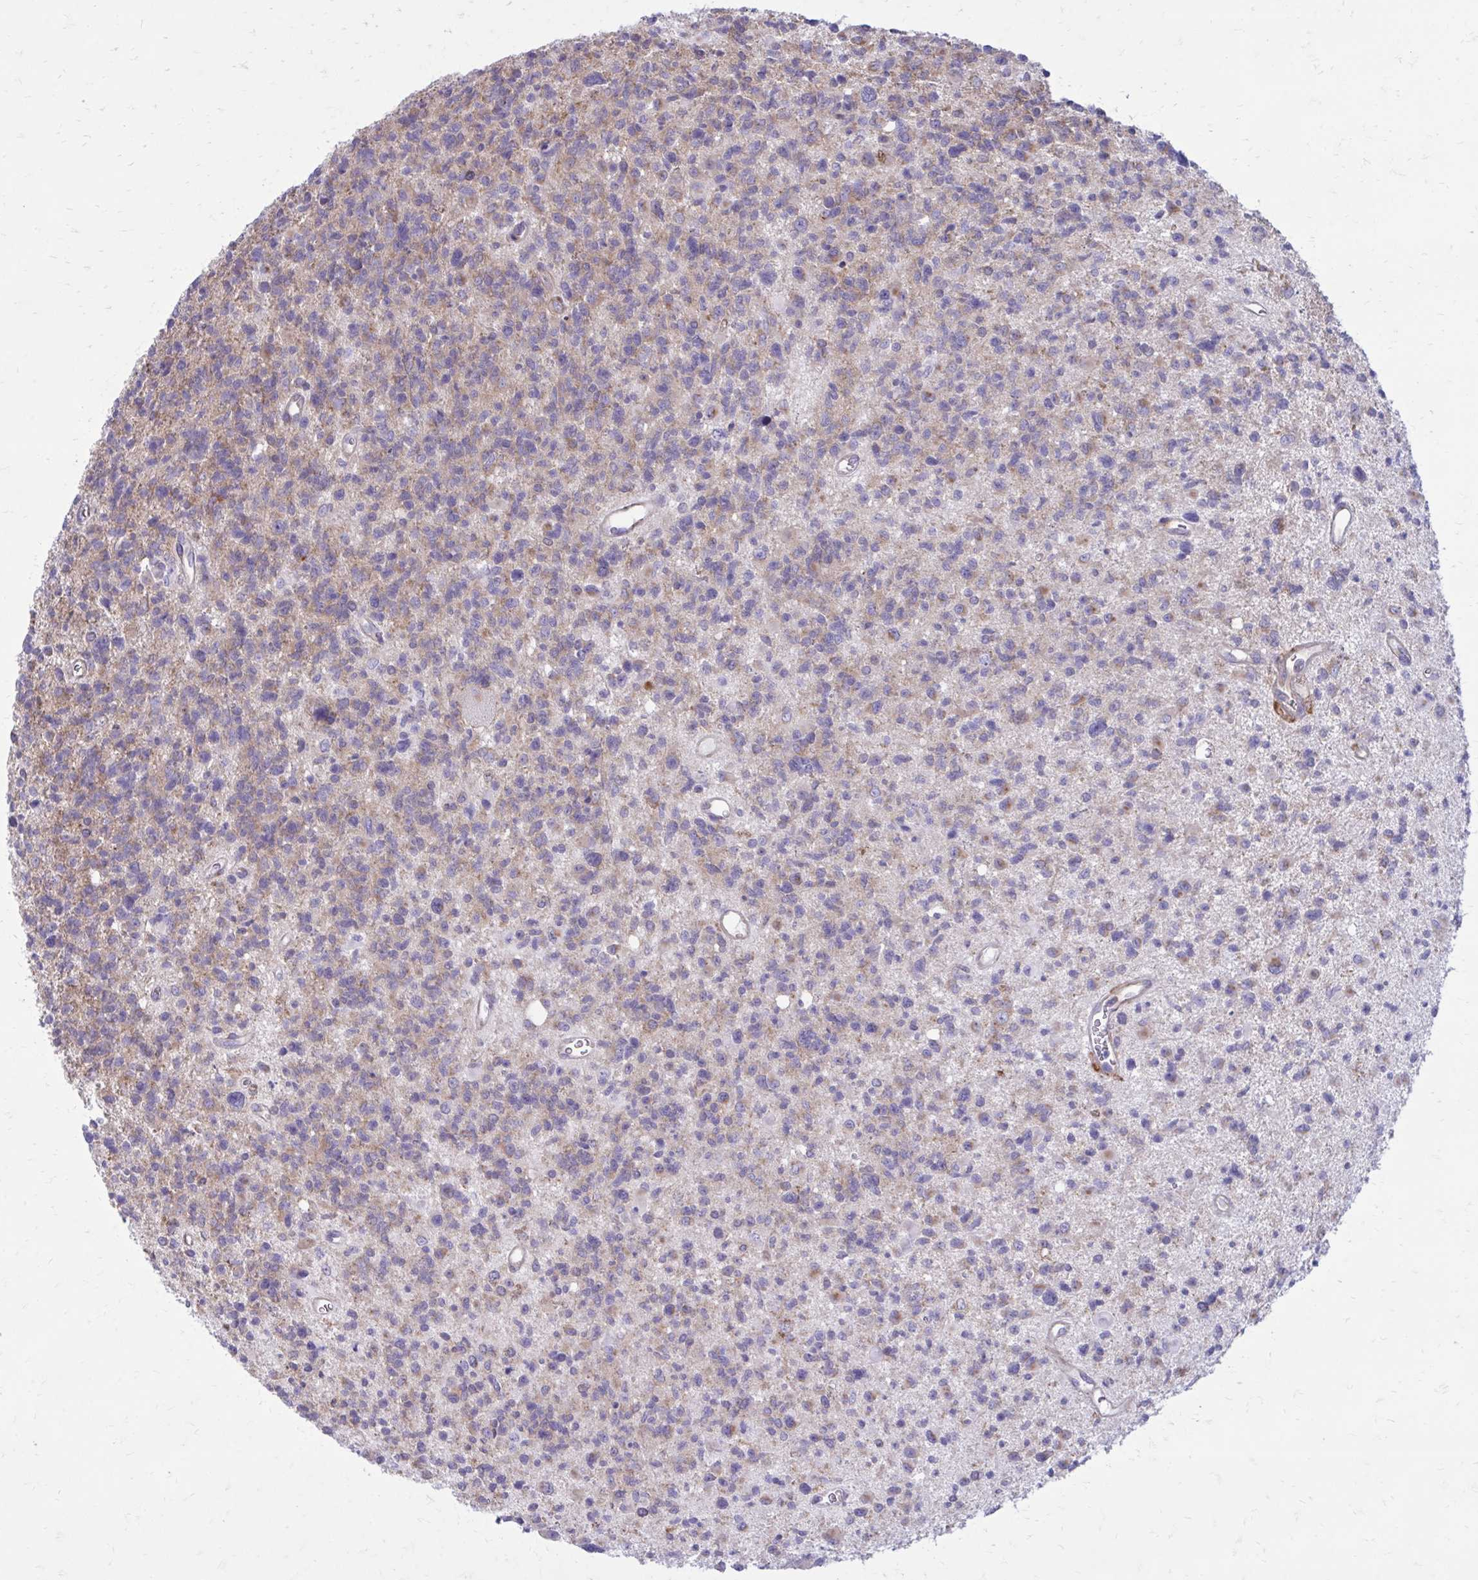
{"staining": {"intensity": "weak", "quantity": "25%-75%", "location": "cytoplasmic/membranous"}, "tissue": "glioma", "cell_type": "Tumor cells", "image_type": "cancer", "snomed": [{"axis": "morphology", "description": "Glioma, malignant, High grade"}, {"axis": "topography", "description": "Brain"}], "caption": "IHC photomicrograph of human glioma stained for a protein (brown), which shows low levels of weak cytoplasmic/membranous expression in about 25%-75% of tumor cells.", "gene": "CLTA", "patient": {"sex": "male", "age": 29}}